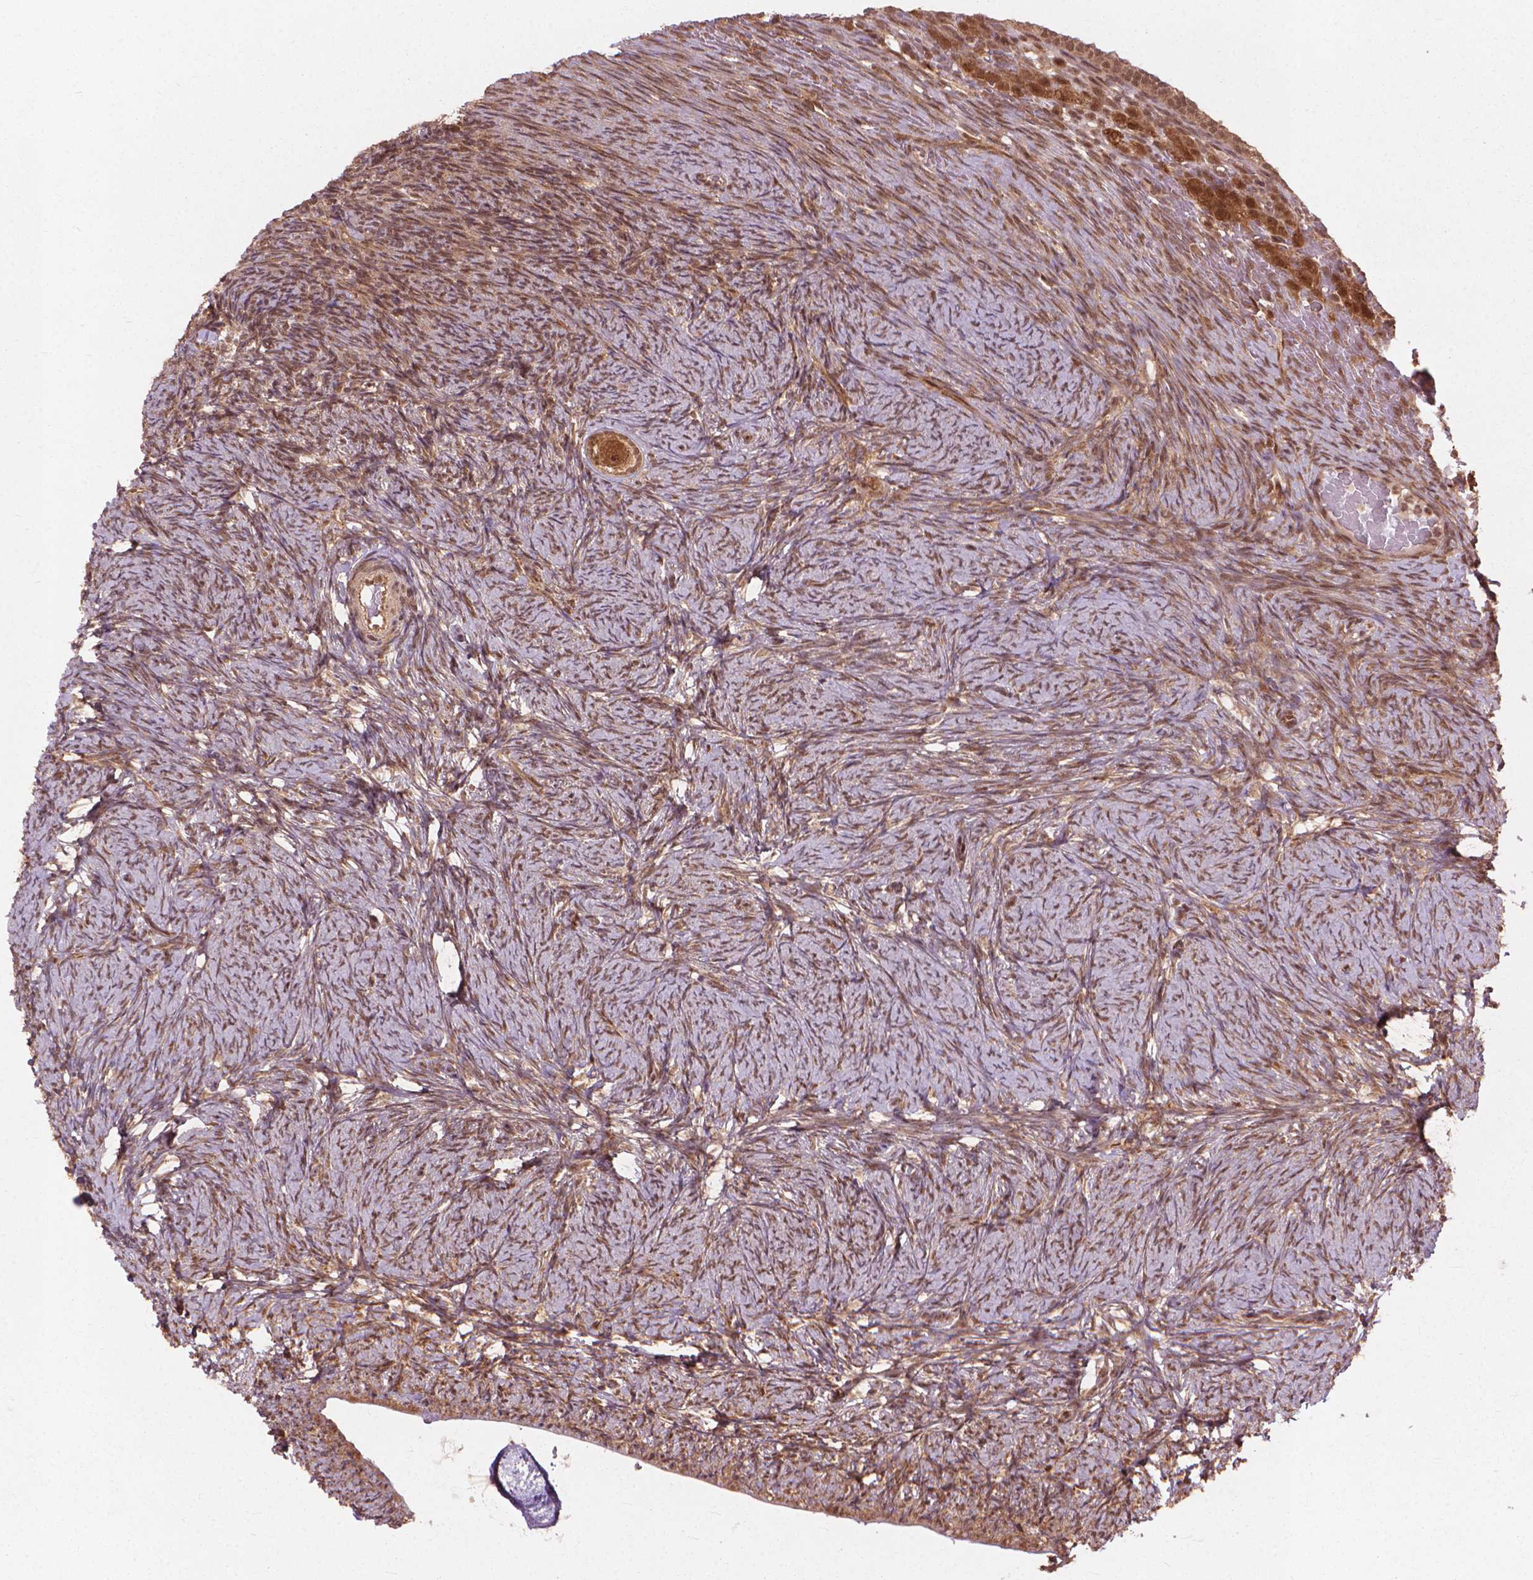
{"staining": {"intensity": "moderate", "quantity": ">75%", "location": "cytoplasmic/membranous,nuclear"}, "tissue": "ovary", "cell_type": "Follicle cells", "image_type": "normal", "snomed": [{"axis": "morphology", "description": "Normal tissue, NOS"}, {"axis": "topography", "description": "Ovary"}], "caption": "Moderate cytoplasmic/membranous,nuclear protein staining is present in approximately >75% of follicle cells in ovary. (Brightfield microscopy of DAB IHC at high magnification).", "gene": "SSU72", "patient": {"sex": "female", "age": 34}}